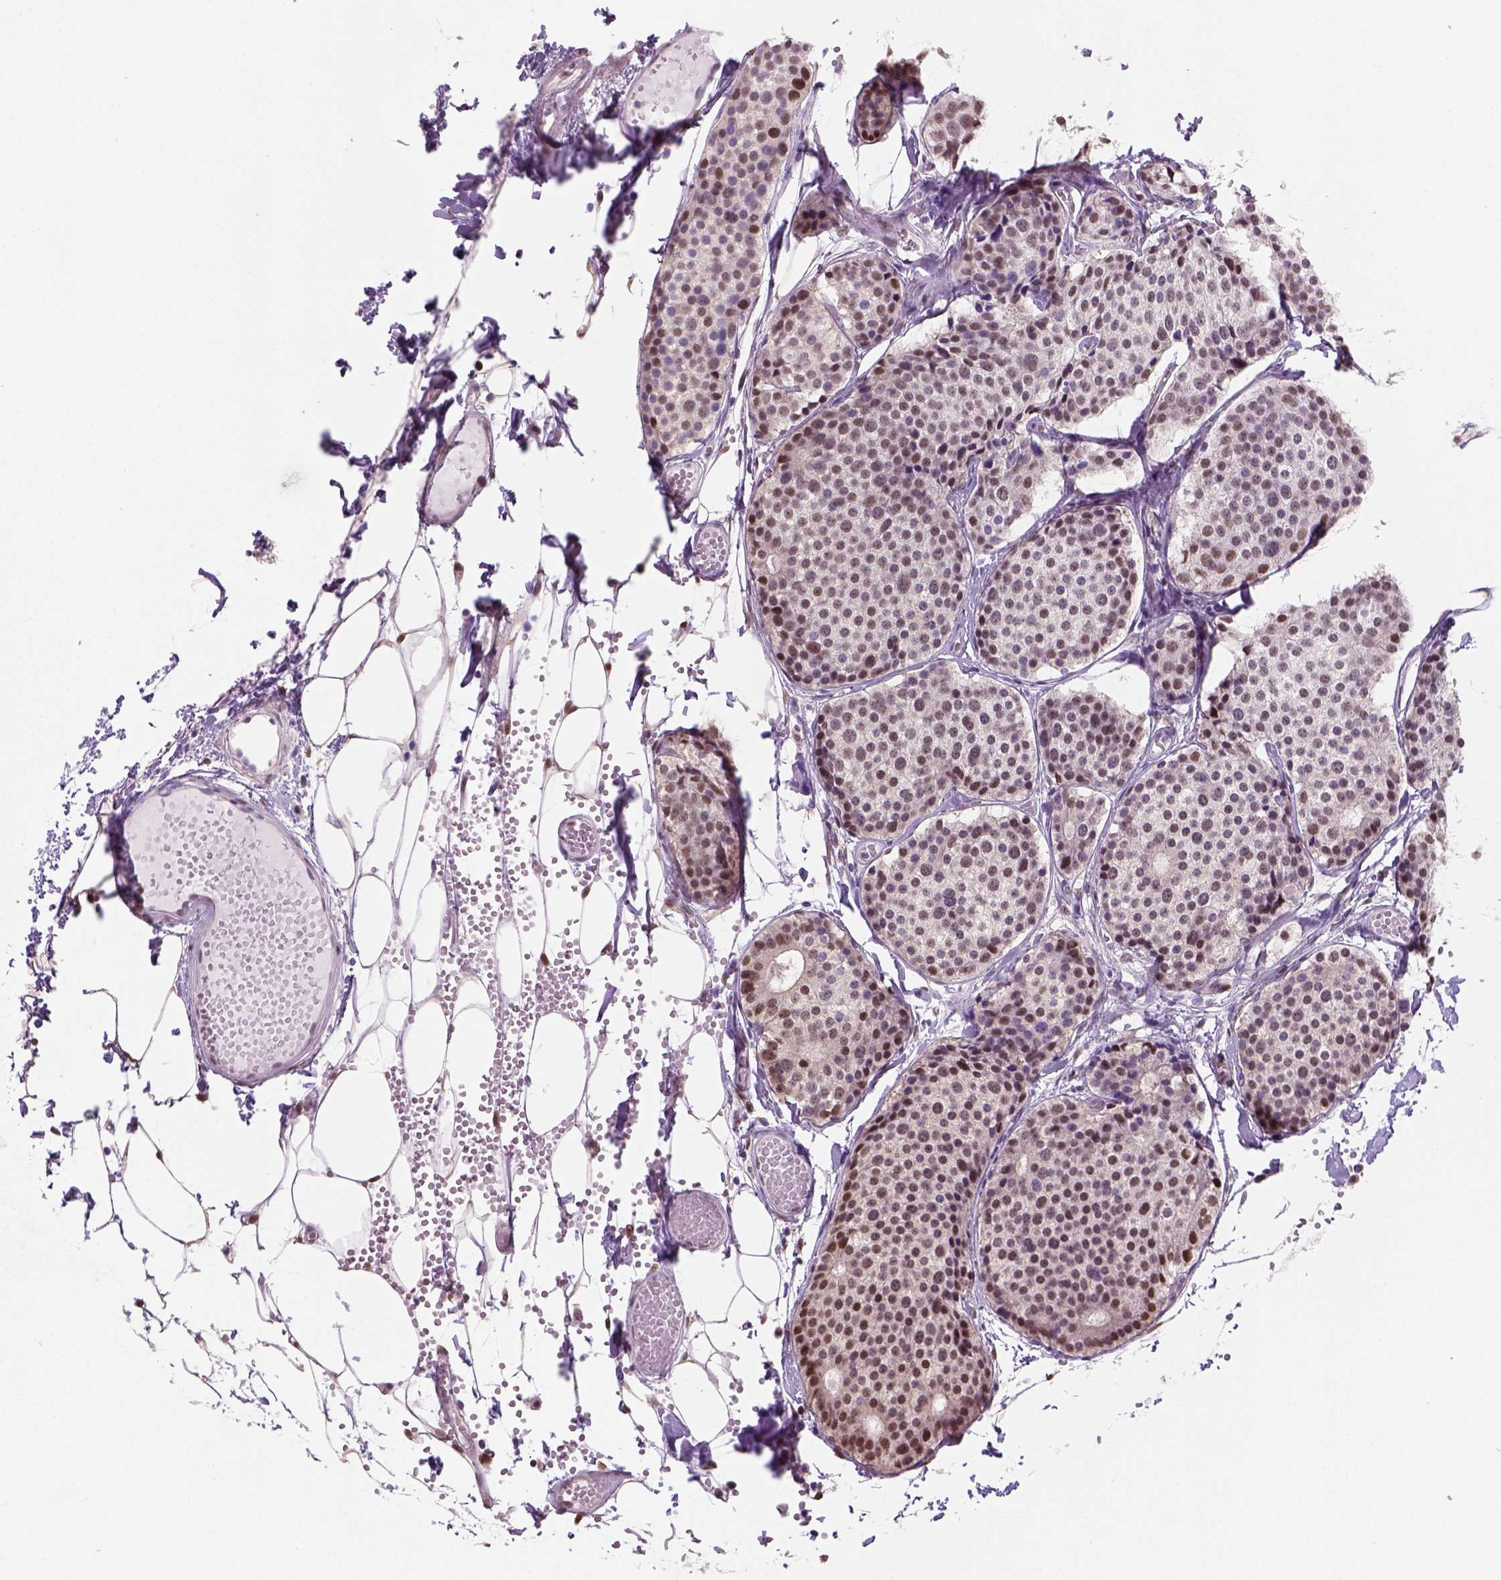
{"staining": {"intensity": "moderate", "quantity": "25%-75%", "location": "nuclear"}, "tissue": "carcinoid", "cell_type": "Tumor cells", "image_type": "cancer", "snomed": [{"axis": "morphology", "description": "Carcinoid, malignant, NOS"}, {"axis": "topography", "description": "Small intestine"}], "caption": "Malignant carcinoid tissue shows moderate nuclear staining in about 25%-75% of tumor cells Using DAB (3,3'-diaminobenzidine) (brown) and hematoxylin (blue) stains, captured at high magnification using brightfield microscopy.", "gene": "C1orf112", "patient": {"sex": "female", "age": 65}}